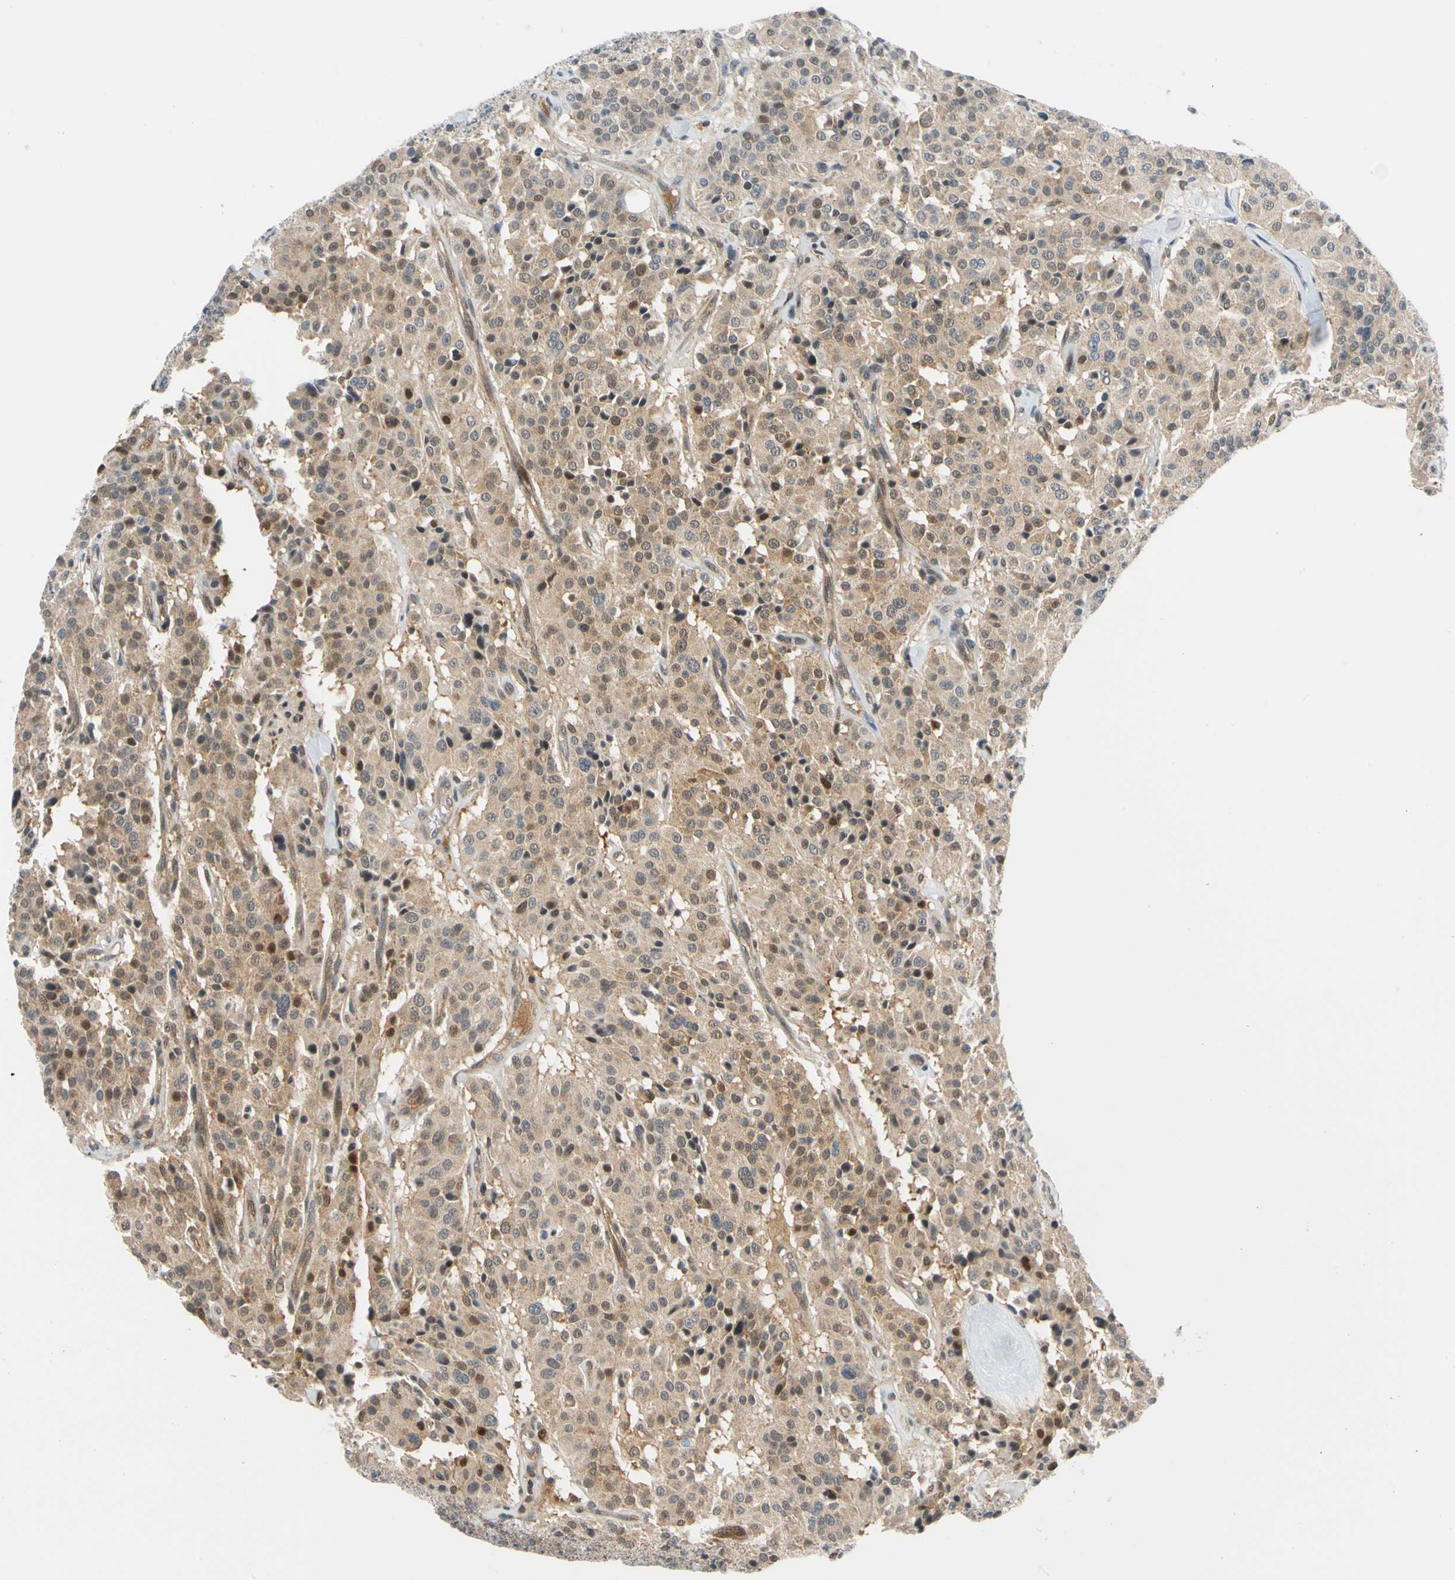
{"staining": {"intensity": "weak", "quantity": ">75%", "location": "cytoplasmic/membranous,nuclear"}, "tissue": "carcinoid", "cell_type": "Tumor cells", "image_type": "cancer", "snomed": [{"axis": "morphology", "description": "Carcinoid, malignant, NOS"}, {"axis": "topography", "description": "Lung"}], "caption": "Malignant carcinoid stained for a protein (brown) reveals weak cytoplasmic/membranous and nuclear positive positivity in approximately >75% of tumor cells.", "gene": "MAPK9", "patient": {"sex": "male", "age": 30}}